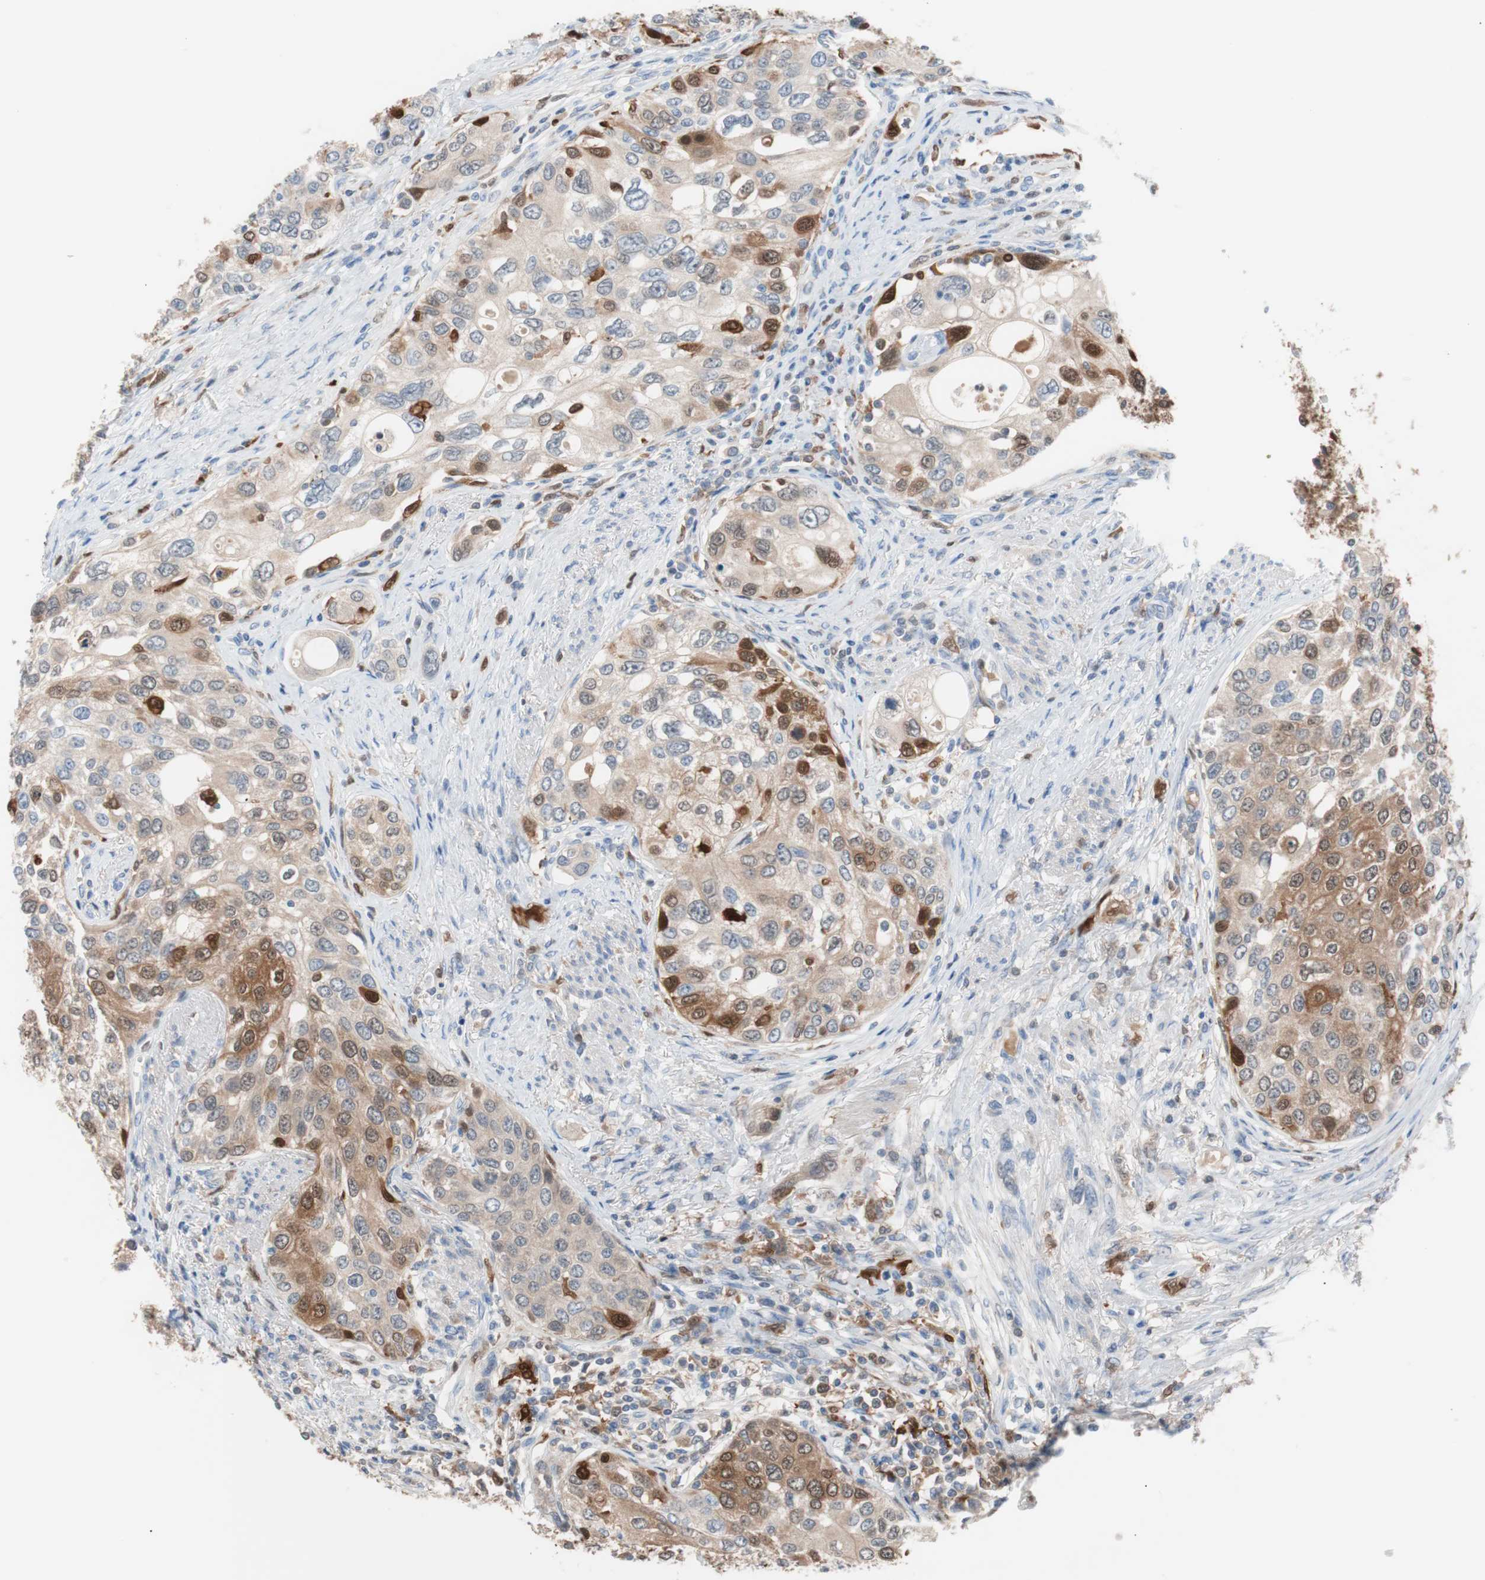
{"staining": {"intensity": "strong", "quantity": "<25%", "location": "cytoplasmic/membranous,nuclear"}, "tissue": "urothelial cancer", "cell_type": "Tumor cells", "image_type": "cancer", "snomed": [{"axis": "morphology", "description": "Urothelial carcinoma, High grade"}, {"axis": "topography", "description": "Urinary bladder"}], "caption": "Tumor cells reveal medium levels of strong cytoplasmic/membranous and nuclear staining in approximately <25% of cells in high-grade urothelial carcinoma. Immunohistochemistry (ihc) stains the protein of interest in brown and the nuclei are stained blue.", "gene": "IL18", "patient": {"sex": "female", "age": 56}}